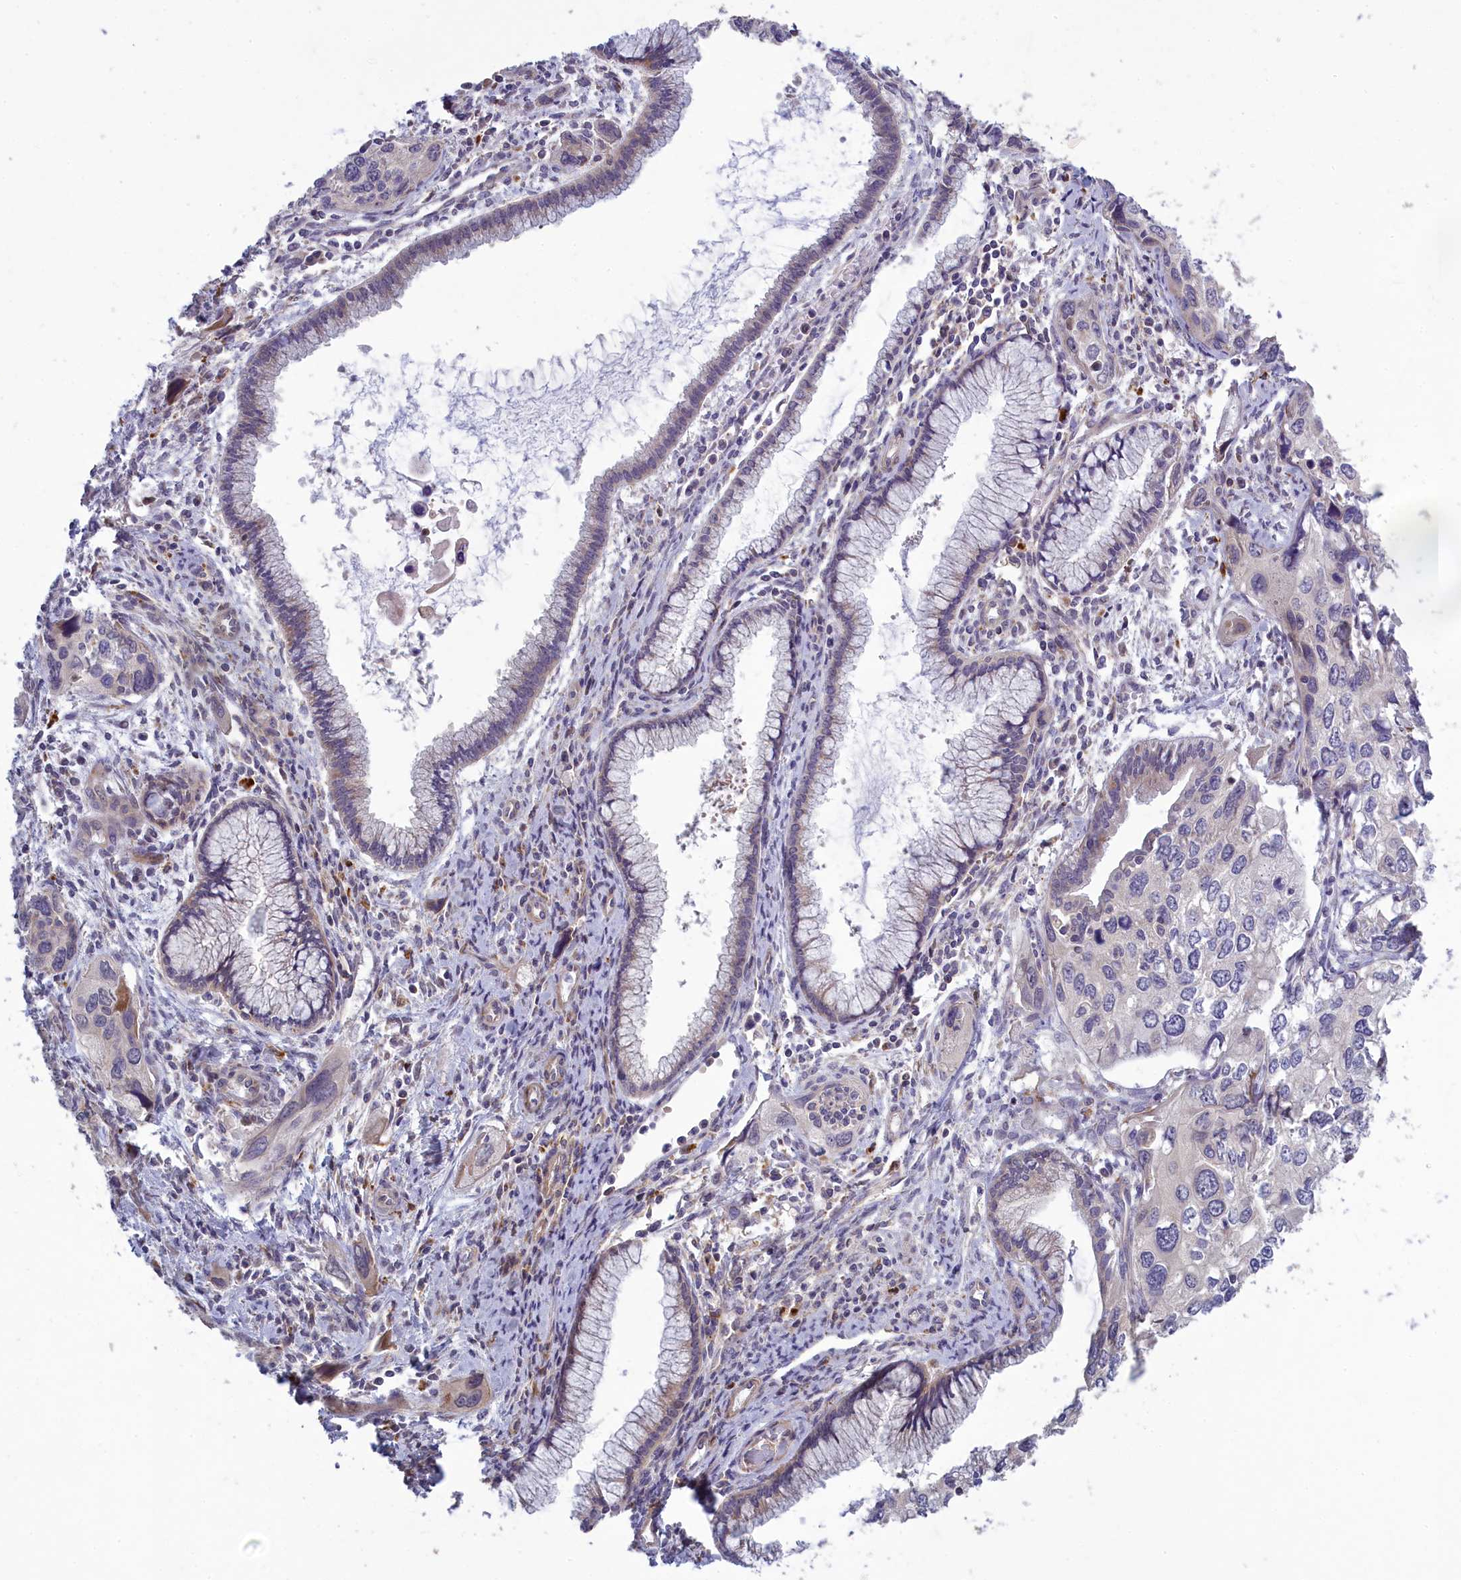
{"staining": {"intensity": "negative", "quantity": "none", "location": "none"}, "tissue": "cervical cancer", "cell_type": "Tumor cells", "image_type": "cancer", "snomed": [{"axis": "morphology", "description": "Squamous cell carcinoma, NOS"}, {"axis": "topography", "description": "Cervix"}], "caption": "Cervical cancer stained for a protein using IHC demonstrates no expression tumor cells.", "gene": "BLTP2", "patient": {"sex": "female", "age": 55}}